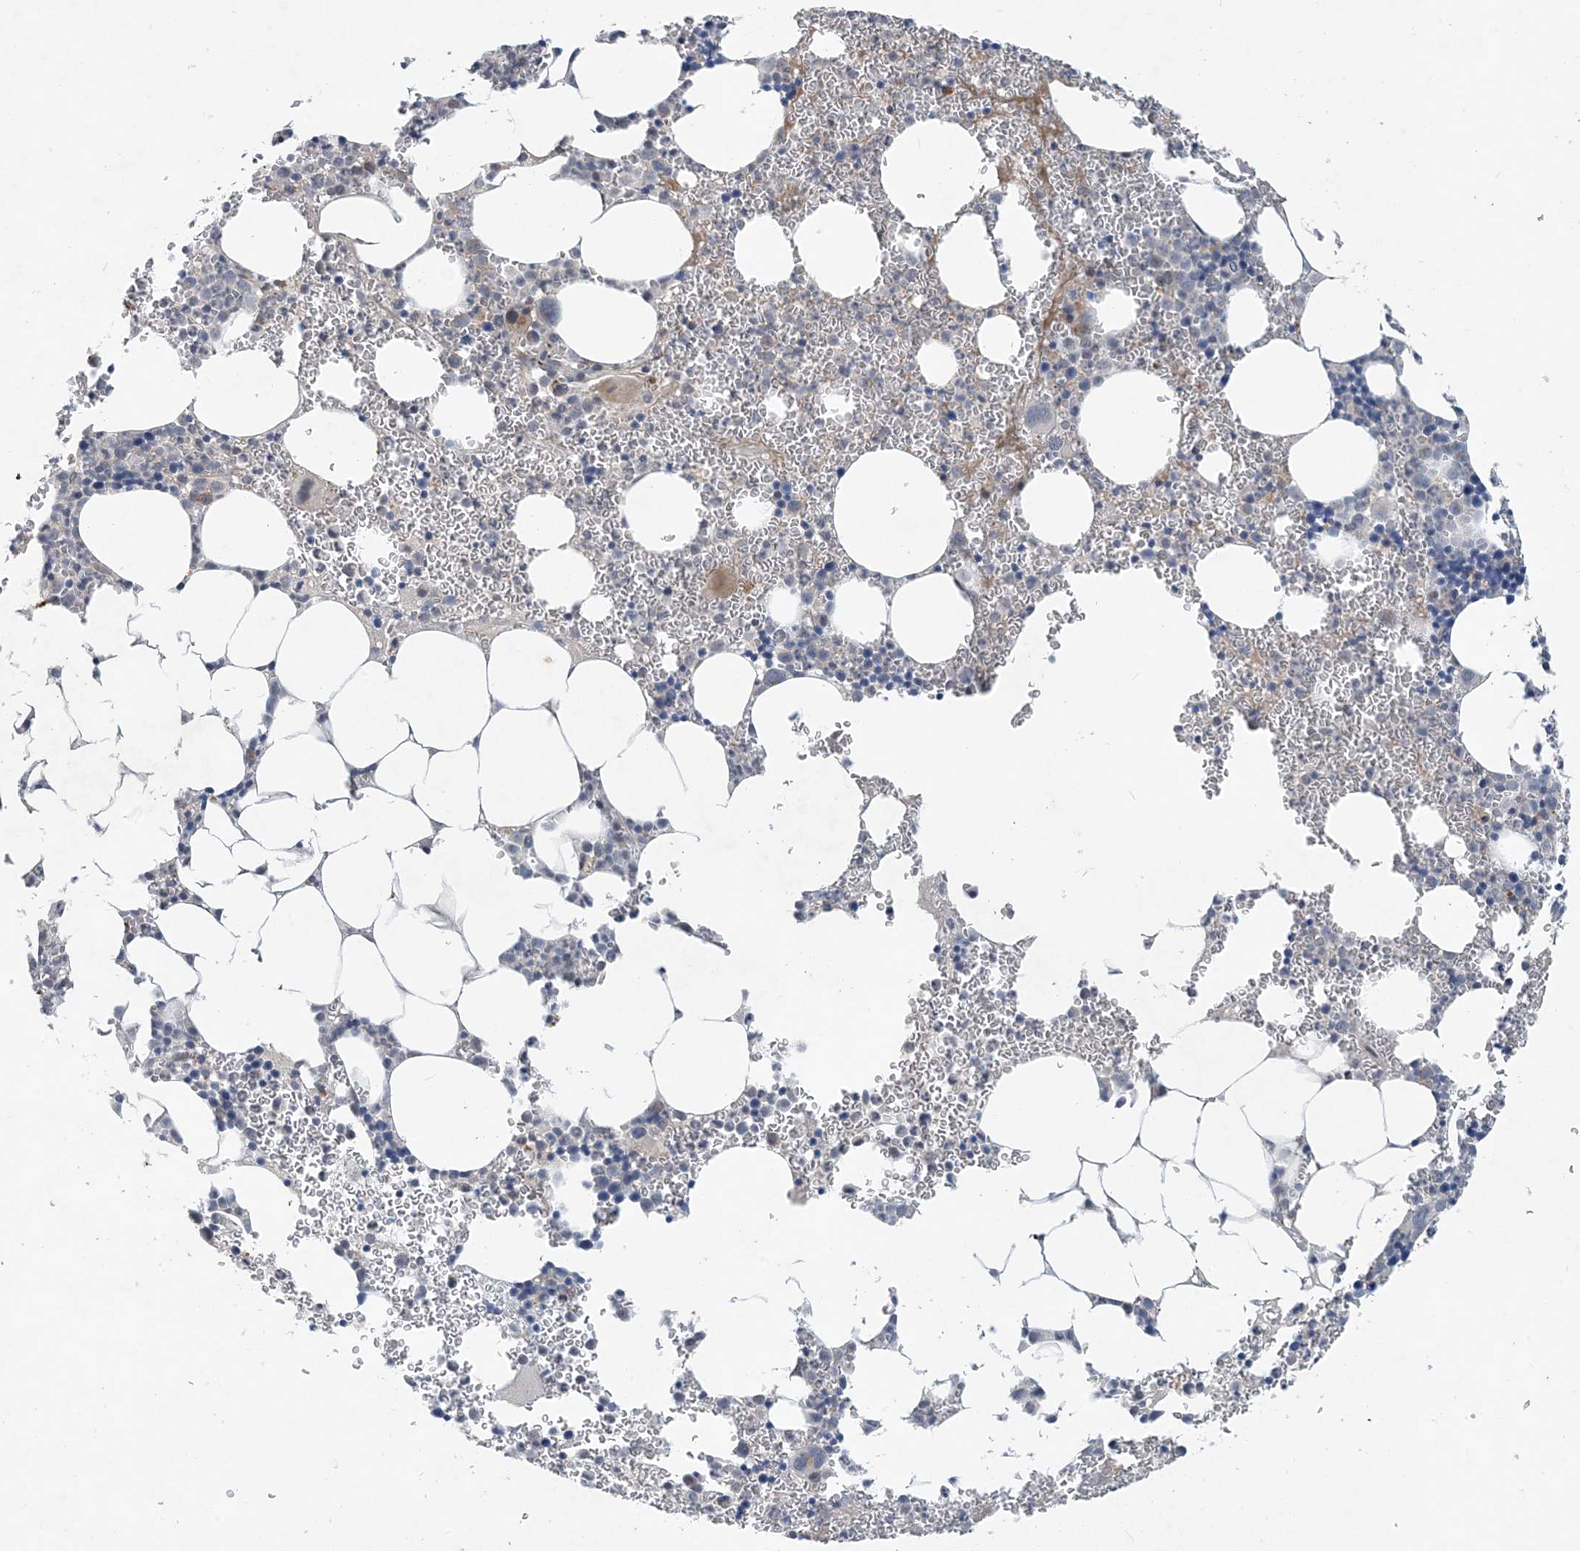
{"staining": {"intensity": "moderate", "quantity": "<25%", "location": "cytoplasmic/membranous"}, "tissue": "bone marrow", "cell_type": "Hematopoietic cells", "image_type": "normal", "snomed": [{"axis": "morphology", "description": "Normal tissue, NOS"}, {"axis": "topography", "description": "Bone marrow"}], "caption": "Bone marrow stained for a protein (brown) demonstrates moderate cytoplasmic/membranous positive staining in about <25% of hematopoietic cells.", "gene": "TINAG", "patient": {"sex": "female", "age": 78}}